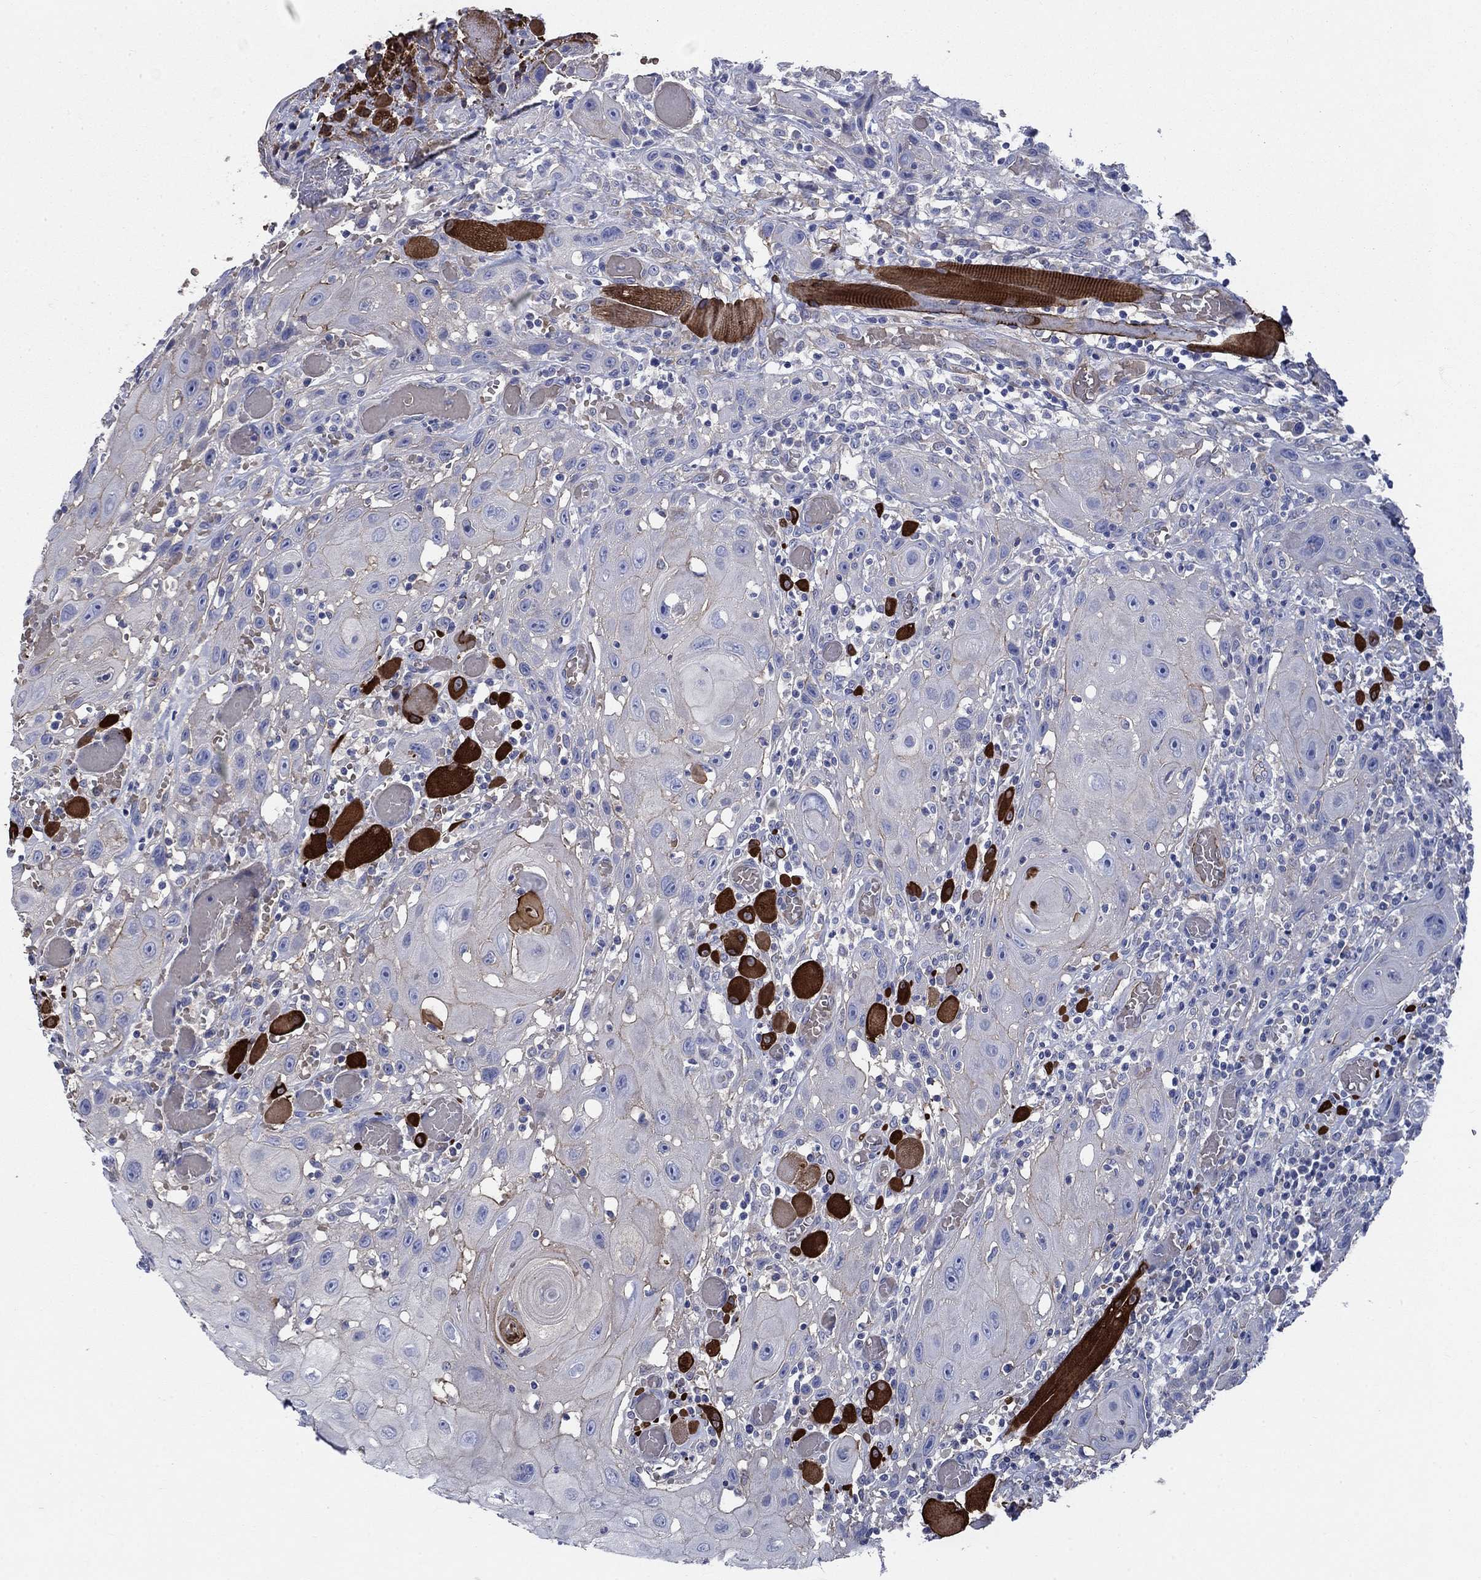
{"staining": {"intensity": "negative", "quantity": "none", "location": "none"}, "tissue": "head and neck cancer", "cell_type": "Tumor cells", "image_type": "cancer", "snomed": [{"axis": "morphology", "description": "Normal tissue, NOS"}, {"axis": "morphology", "description": "Squamous cell carcinoma, NOS"}, {"axis": "topography", "description": "Oral tissue"}, {"axis": "topography", "description": "Head-Neck"}], "caption": "Tumor cells are negative for brown protein staining in head and neck cancer.", "gene": "FLNC", "patient": {"sex": "male", "age": 71}}